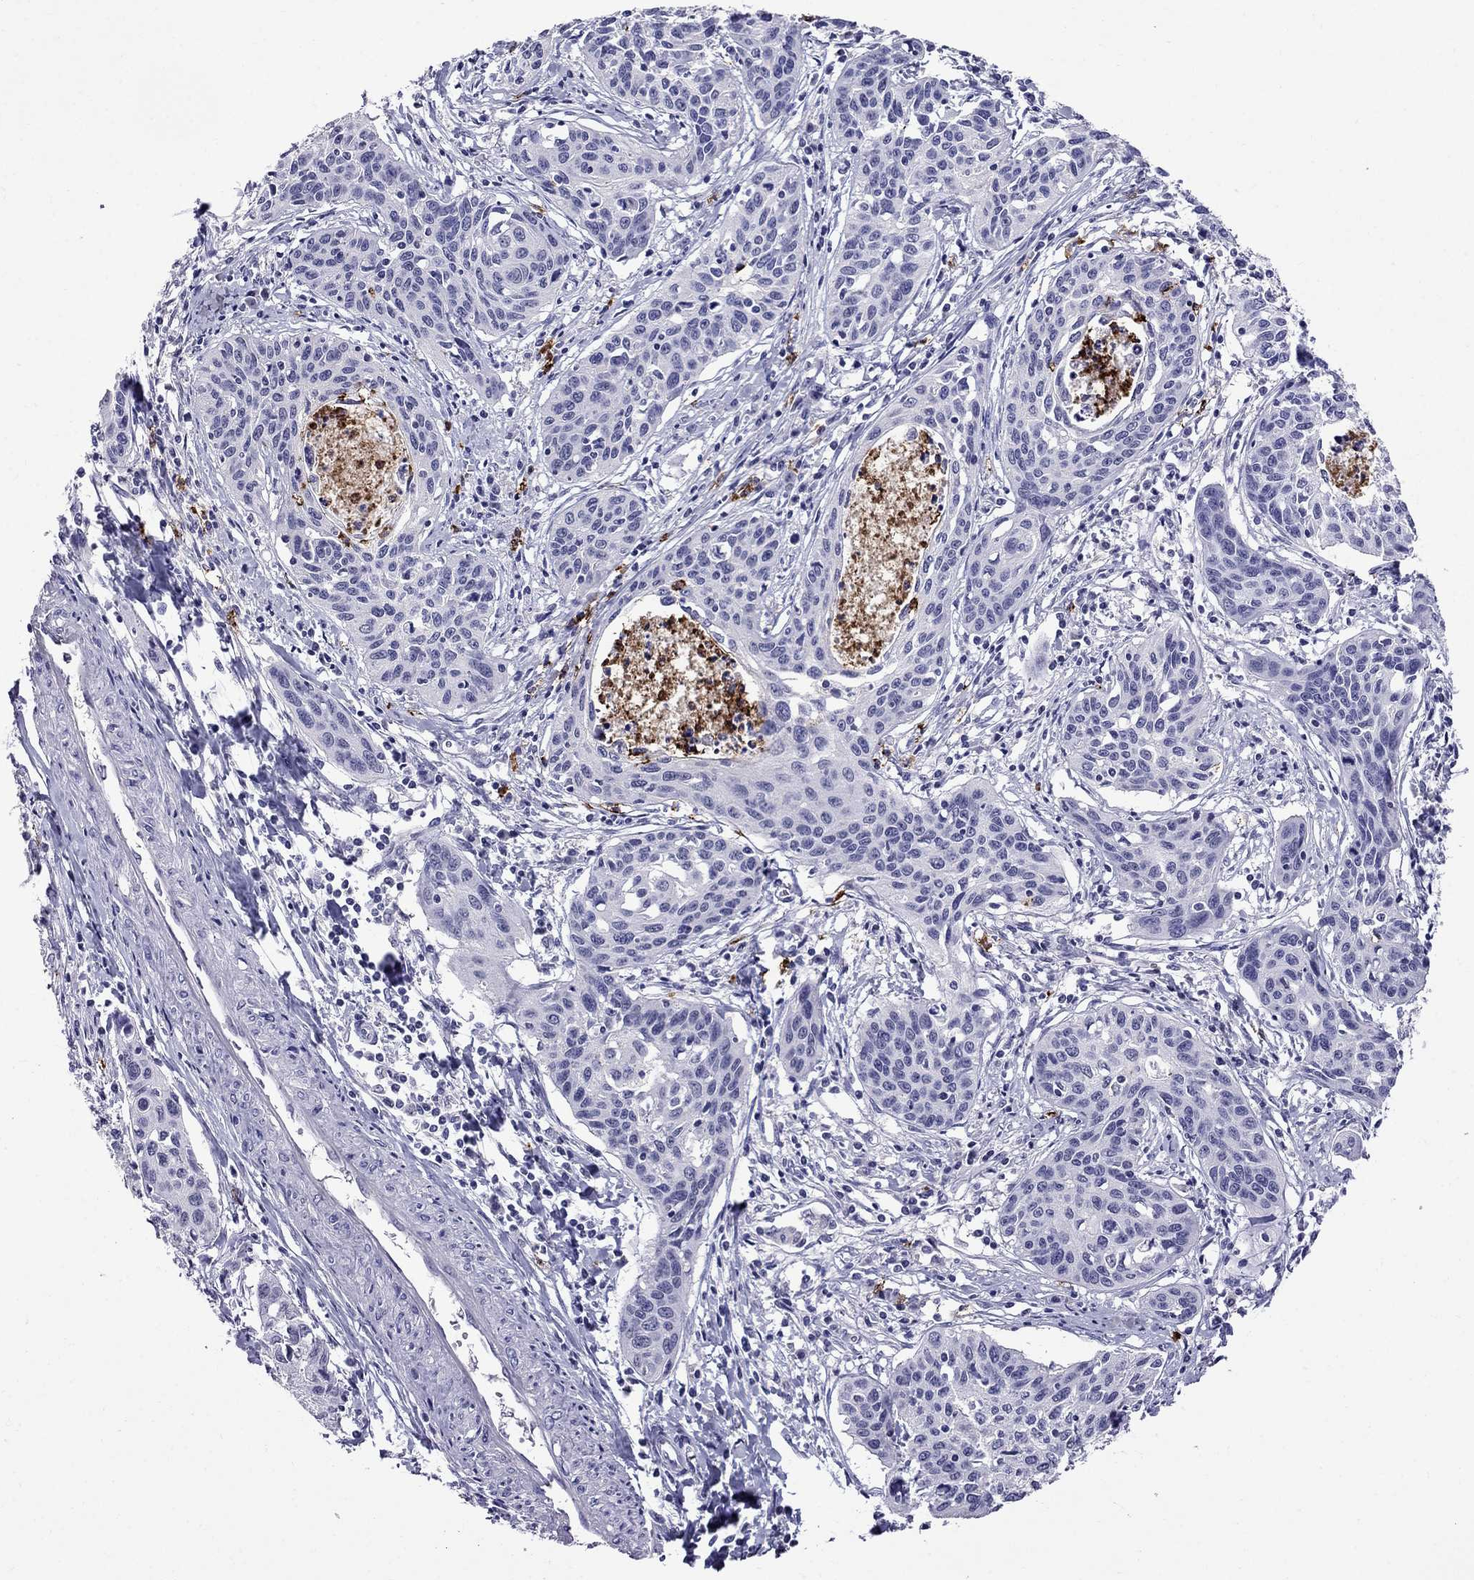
{"staining": {"intensity": "negative", "quantity": "none", "location": "none"}, "tissue": "cervical cancer", "cell_type": "Tumor cells", "image_type": "cancer", "snomed": [{"axis": "morphology", "description": "Squamous cell carcinoma, NOS"}, {"axis": "topography", "description": "Cervix"}], "caption": "Immunohistochemistry image of human cervical squamous cell carcinoma stained for a protein (brown), which shows no staining in tumor cells.", "gene": "OLFM4", "patient": {"sex": "female", "age": 31}}